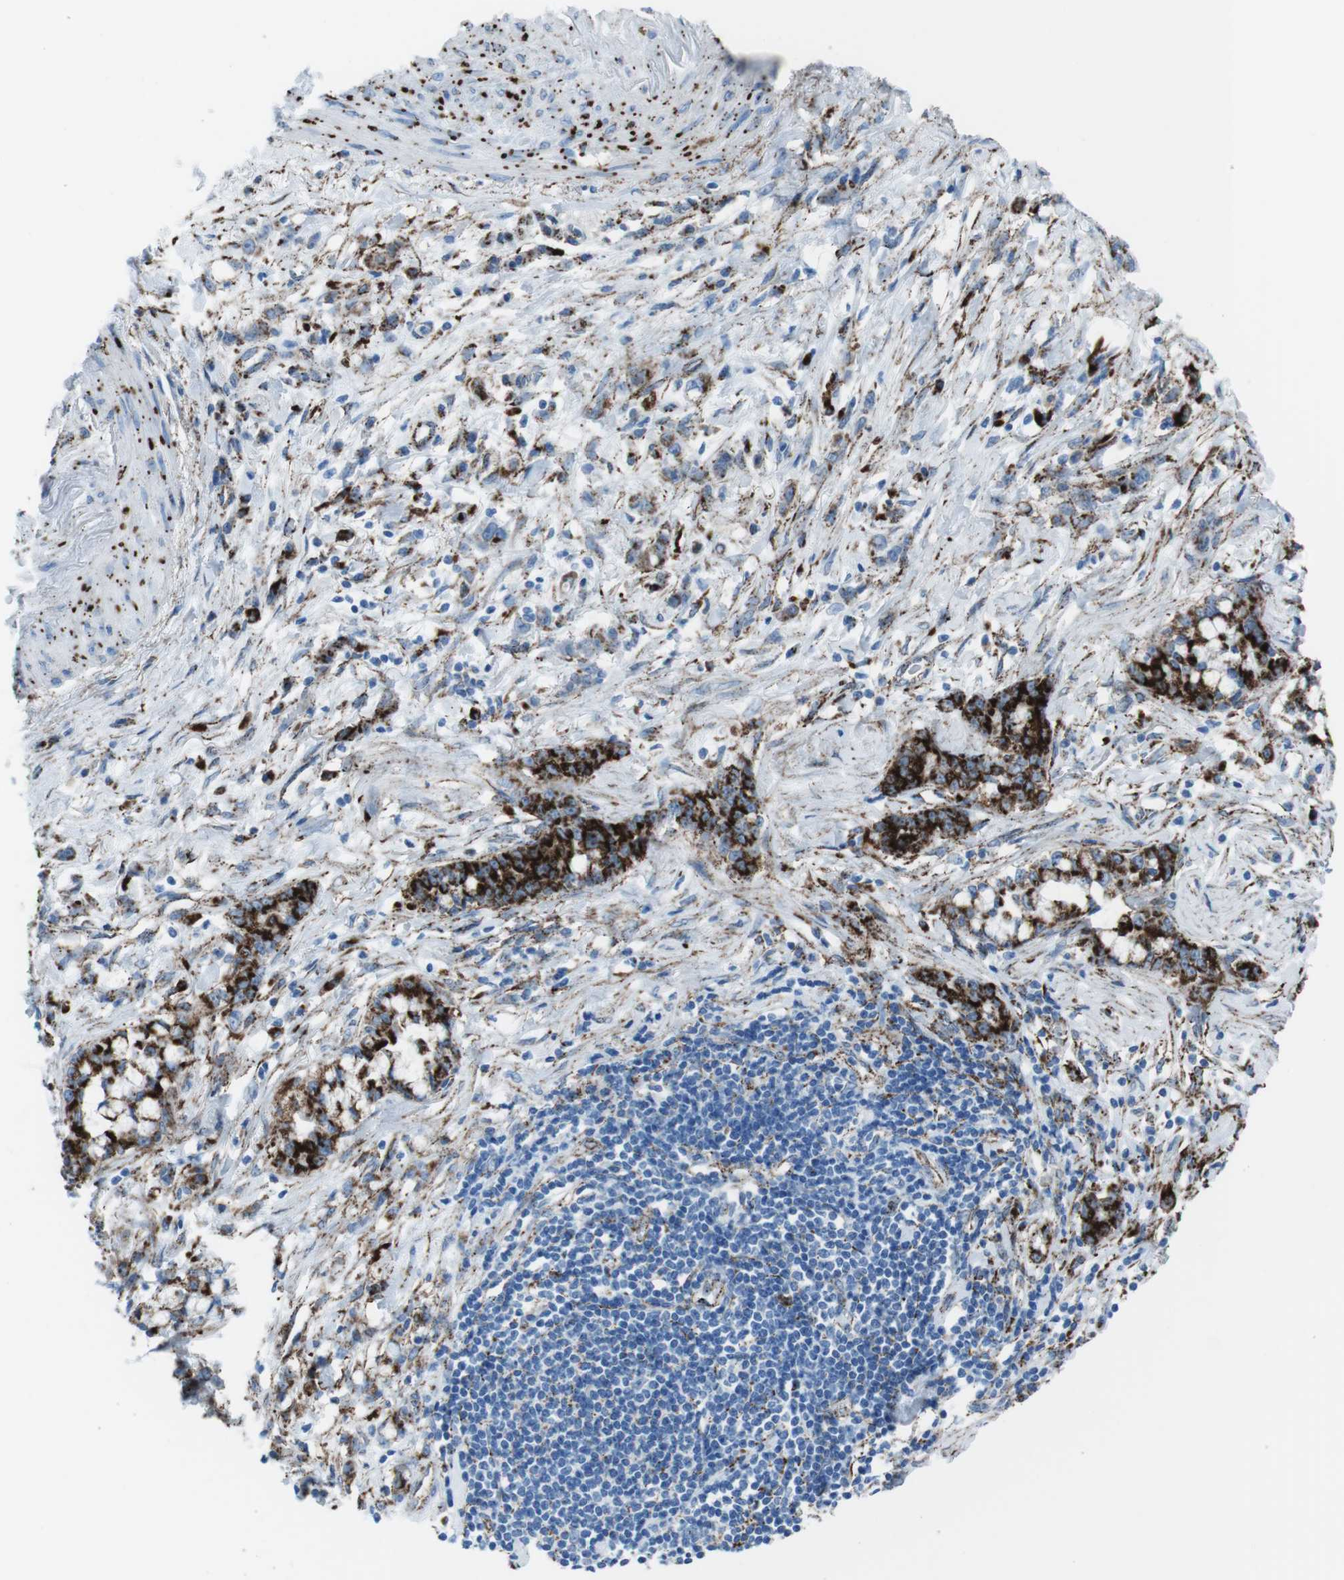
{"staining": {"intensity": "strong", "quantity": ">75%", "location": "cytoplasmic/membranous"}, "tissue": "stomach cancer", "cell_type": "Tumor cells", "image_type": "cancer", "snomed": [{"axis": "morphology", "description": "Adenocarcinoma, NOS"}, {"axis": "topography", "description": "Stomach, lower"}], "caption": "Stomach cancer (adenocarcinoma) stained for a protein demonstrates strong cytoplasmic/membranous positivity in tumor cells.", "gene": "SCARB2", "patient": {"sex": "male", "age": 88}}